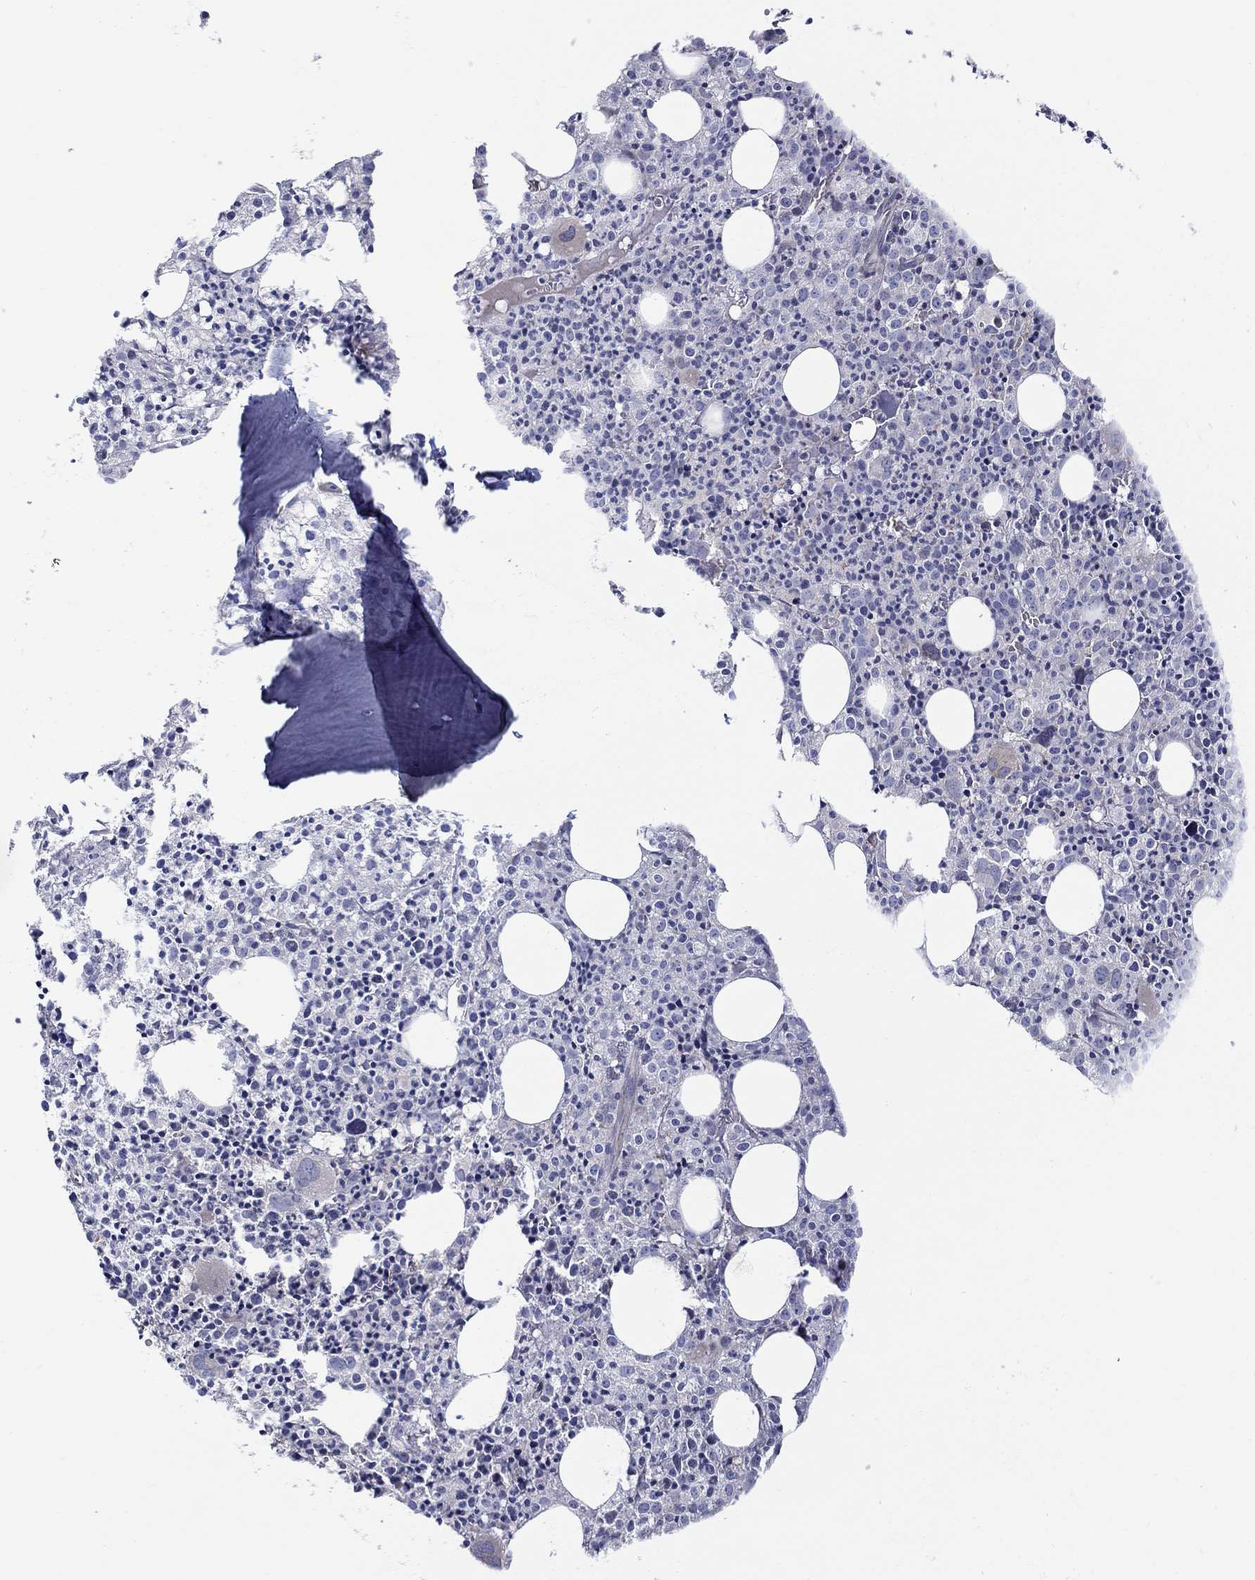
{"staining": {"intensity": "negative", "quantity": "none", "location": "none"}, "tissue": "bone marrow", "cell_type": "Hematopoietic cells", "image_type": "normal", "snomed": [{"axis": "morphology", "description": "Normal tissue, NOS"}, {"axis": "morphology", "description": "Inflammation, NOS"}, {"axis": "topography", "description": "Bone marrow"}], "caption": "DAB immunohistochemical staining of unremarkable human bone marrow demonstrates no significant positivity in hematopoietic cells.", "gene": "QRFPR", "patient": {"sex": "male", "age": 3}}